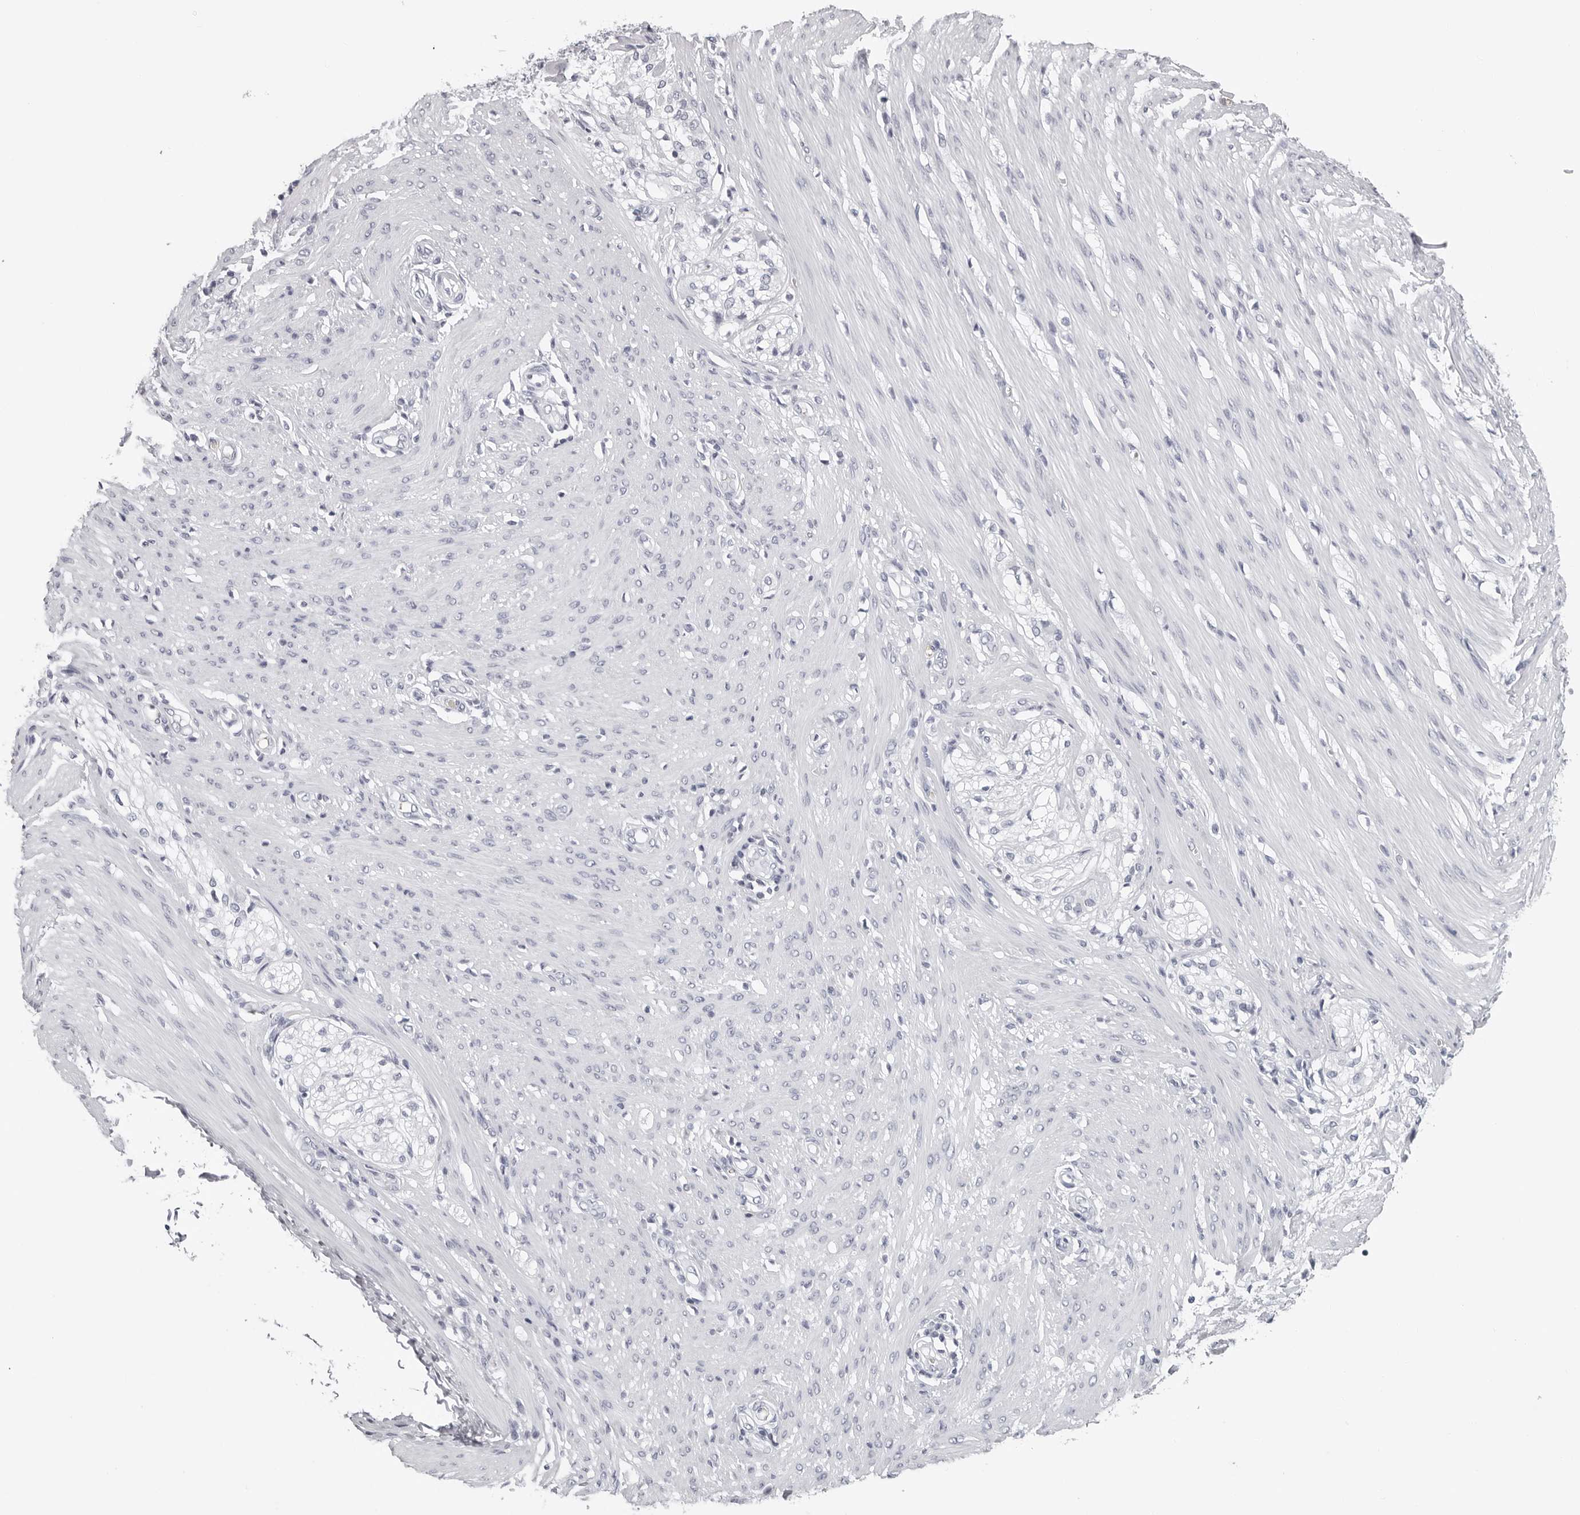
{"staining": {"intensity": "negative", "quantity": "none", "location": "none"}, "tissue": "smooth muscle", "cell_type": "Smooth muscle cells", "image_type": "normal", "snomed": [{"axis": "morphology", "description": "Normal tissue, NOS"}, {"axis": "morphology", "description": "Adenocarcinoma, NOS"}, {"axis": "topography", "description": "Colon"}, {"axis": "topography", "description": "Peripheral nerve tissue"}], "caption": "High power microscopy histopathology image of an IHC micrograph of unremarkable smooth muscle, revealing no significant staining in smooth muscle cells. (Stains: DAB (3,3'-diaminobenzidine) immunohistochemistry (IHC) with hematoxylin counter stain, Microscopy: brightfield microscopy at high magnification).", "gene": "EPB41", "patient": {"sex": "male", "age": 14}}